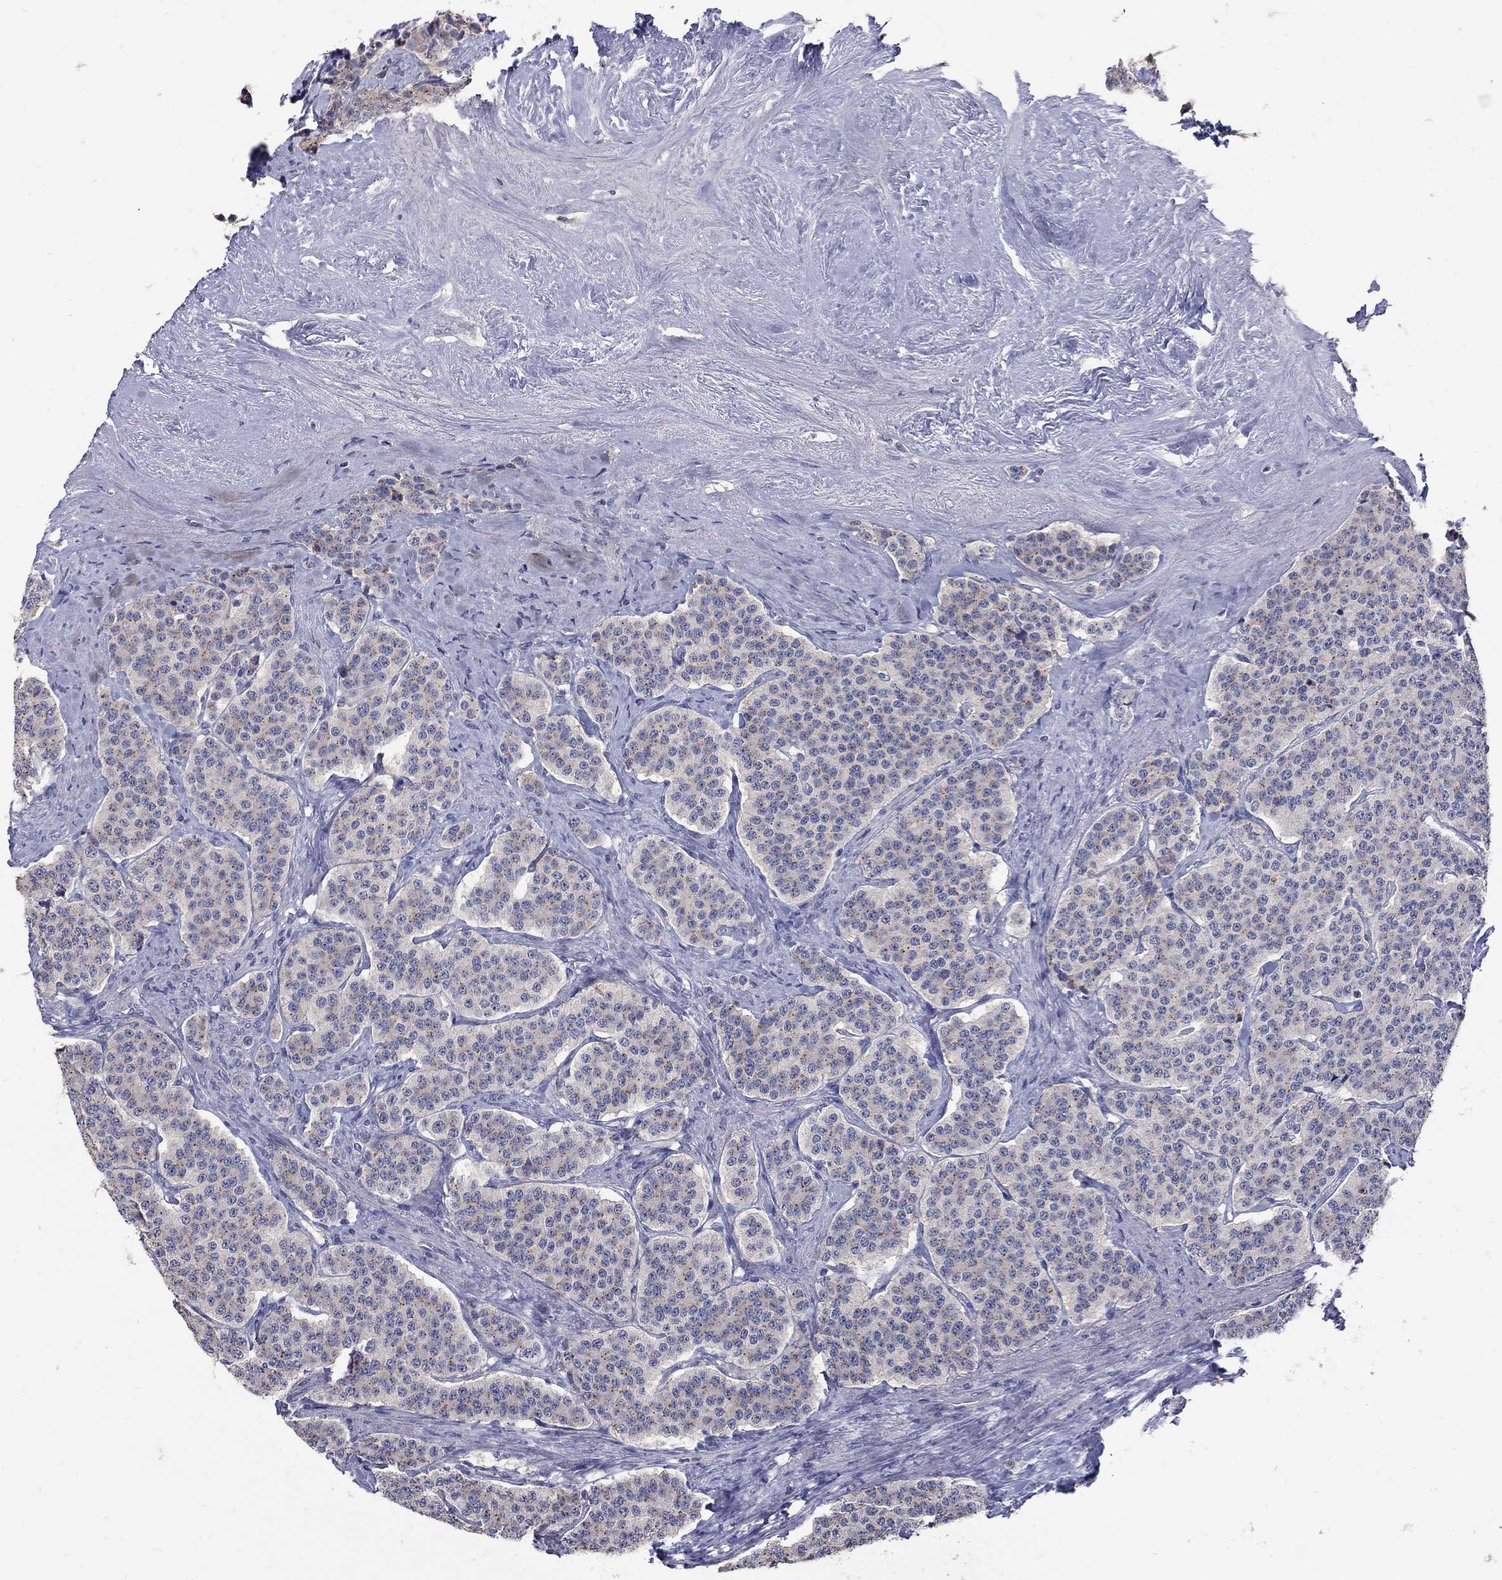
{"staining": {"intensity": "negative", "quantity": "none", "location": "none"}, "tissue": "carcinoid", "cell_type": "Tumor cells", "image_type": "cancer", "snomed": [{"axis": "morphology", "description": "Carcinoid, malignant, NOS"}, {"axis": "topography", "description": "Small intestine"}], "caption": "This is a image of immunohistochemistry (IHC) staining of carcinoid, which shows no expression in tumor cells. (Stains: DAB IHC with hematoxylin counter stain, Microscopy: brightfield microscopy at high magnification).", "gene": "CETN1", "patient": {"sex": "female", "age": 58}}